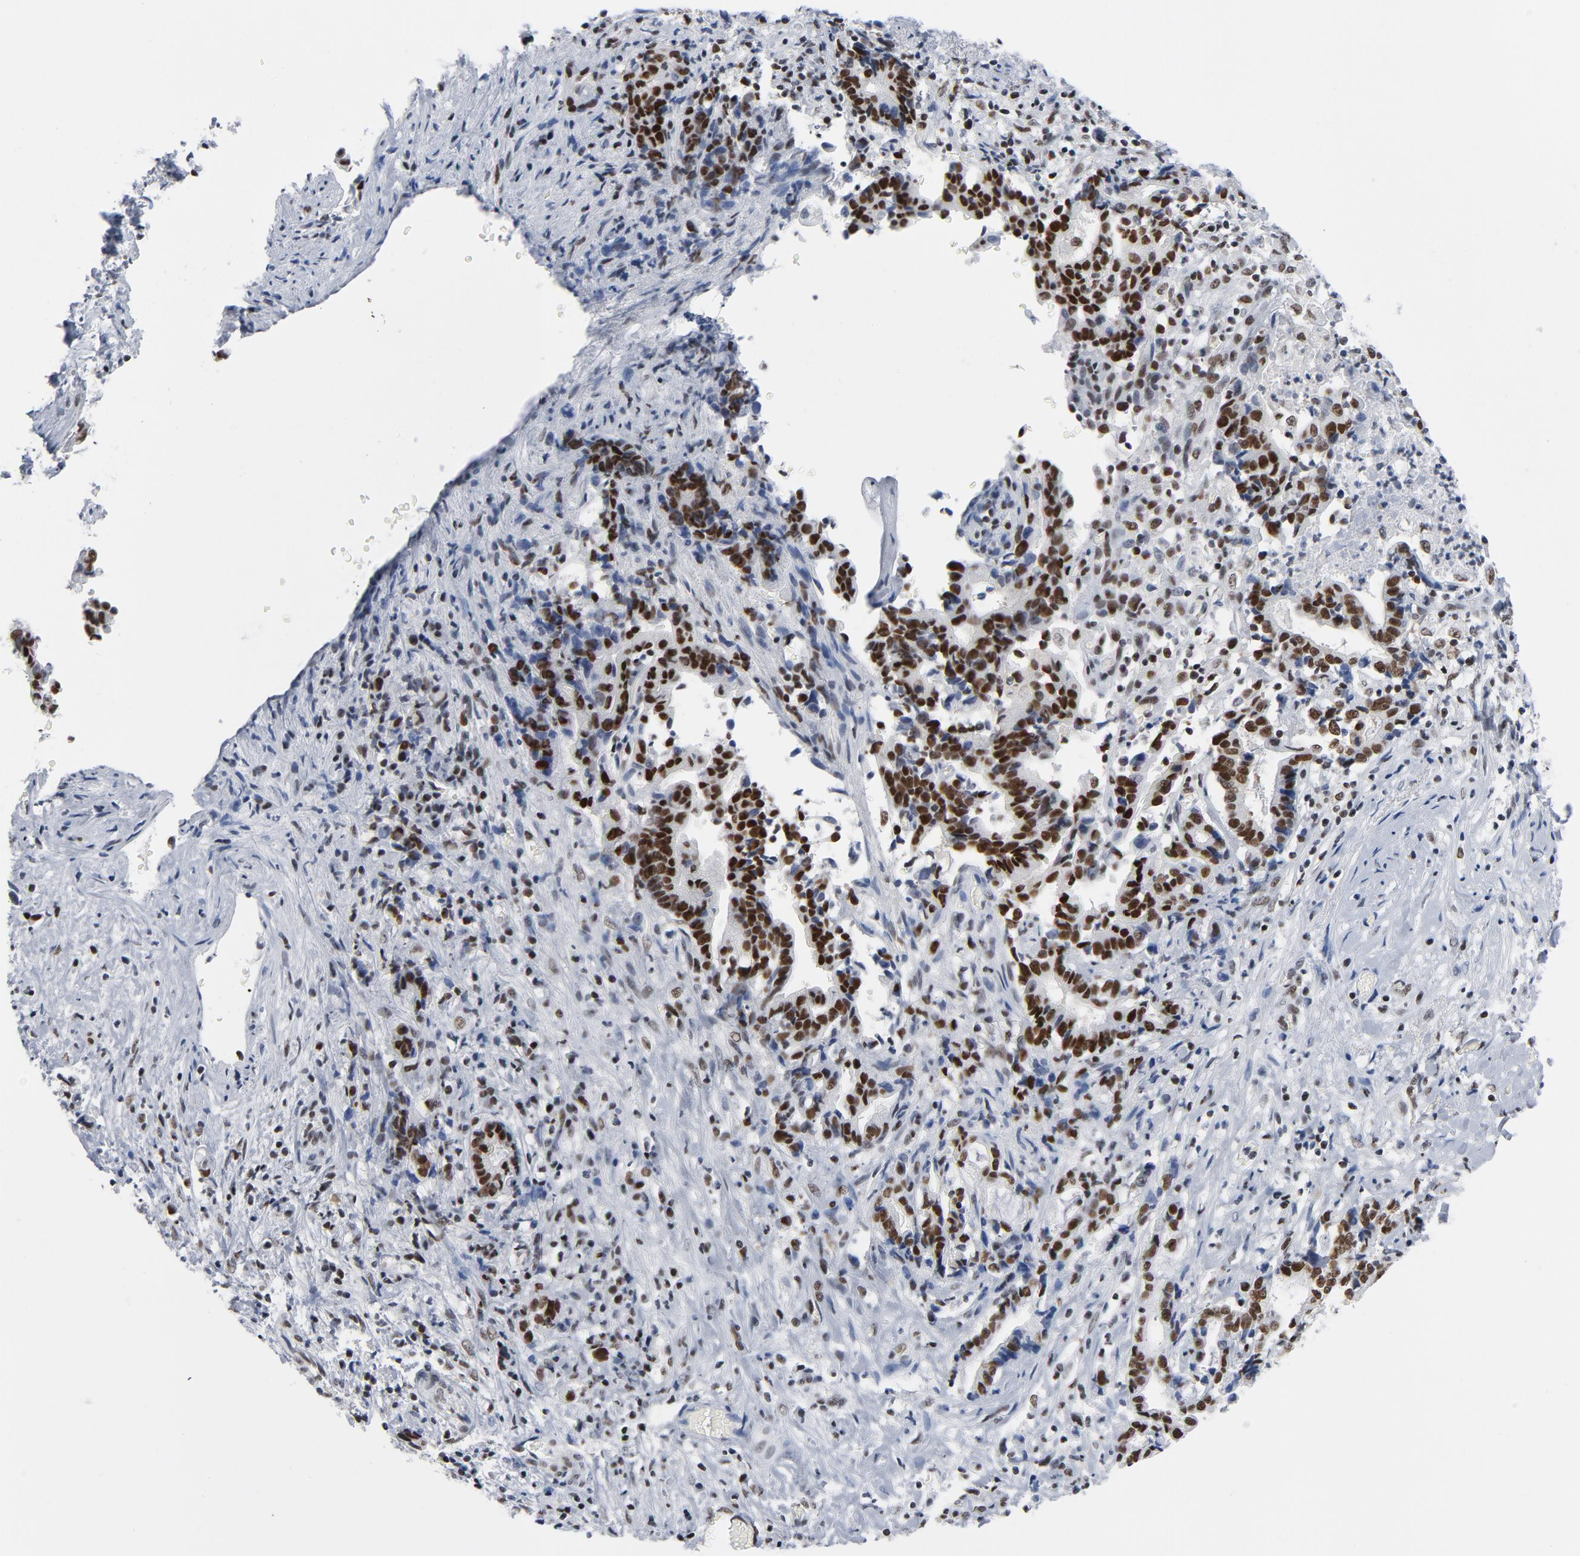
{"staining": {"intensity": "strong", "quantity": ">75%", "location": "nuclear"}, "tissue": "liver cancer", "cell_type": "Tumor cells", "image_type": "cancer", "snomed": [{"axis": "morphology", "description": "Cholangiocarcinoma"}, {"axis": "topography", "description": "Liver"}], "caption": "Brown immunohistochemical staining in human liver cancer (cholangiocarcinoma) reveals strong nuclear staining in approximately >75% of tumor cells.", "gene": "CSTF2", "patient": {"sex": "male", "age": 57}}